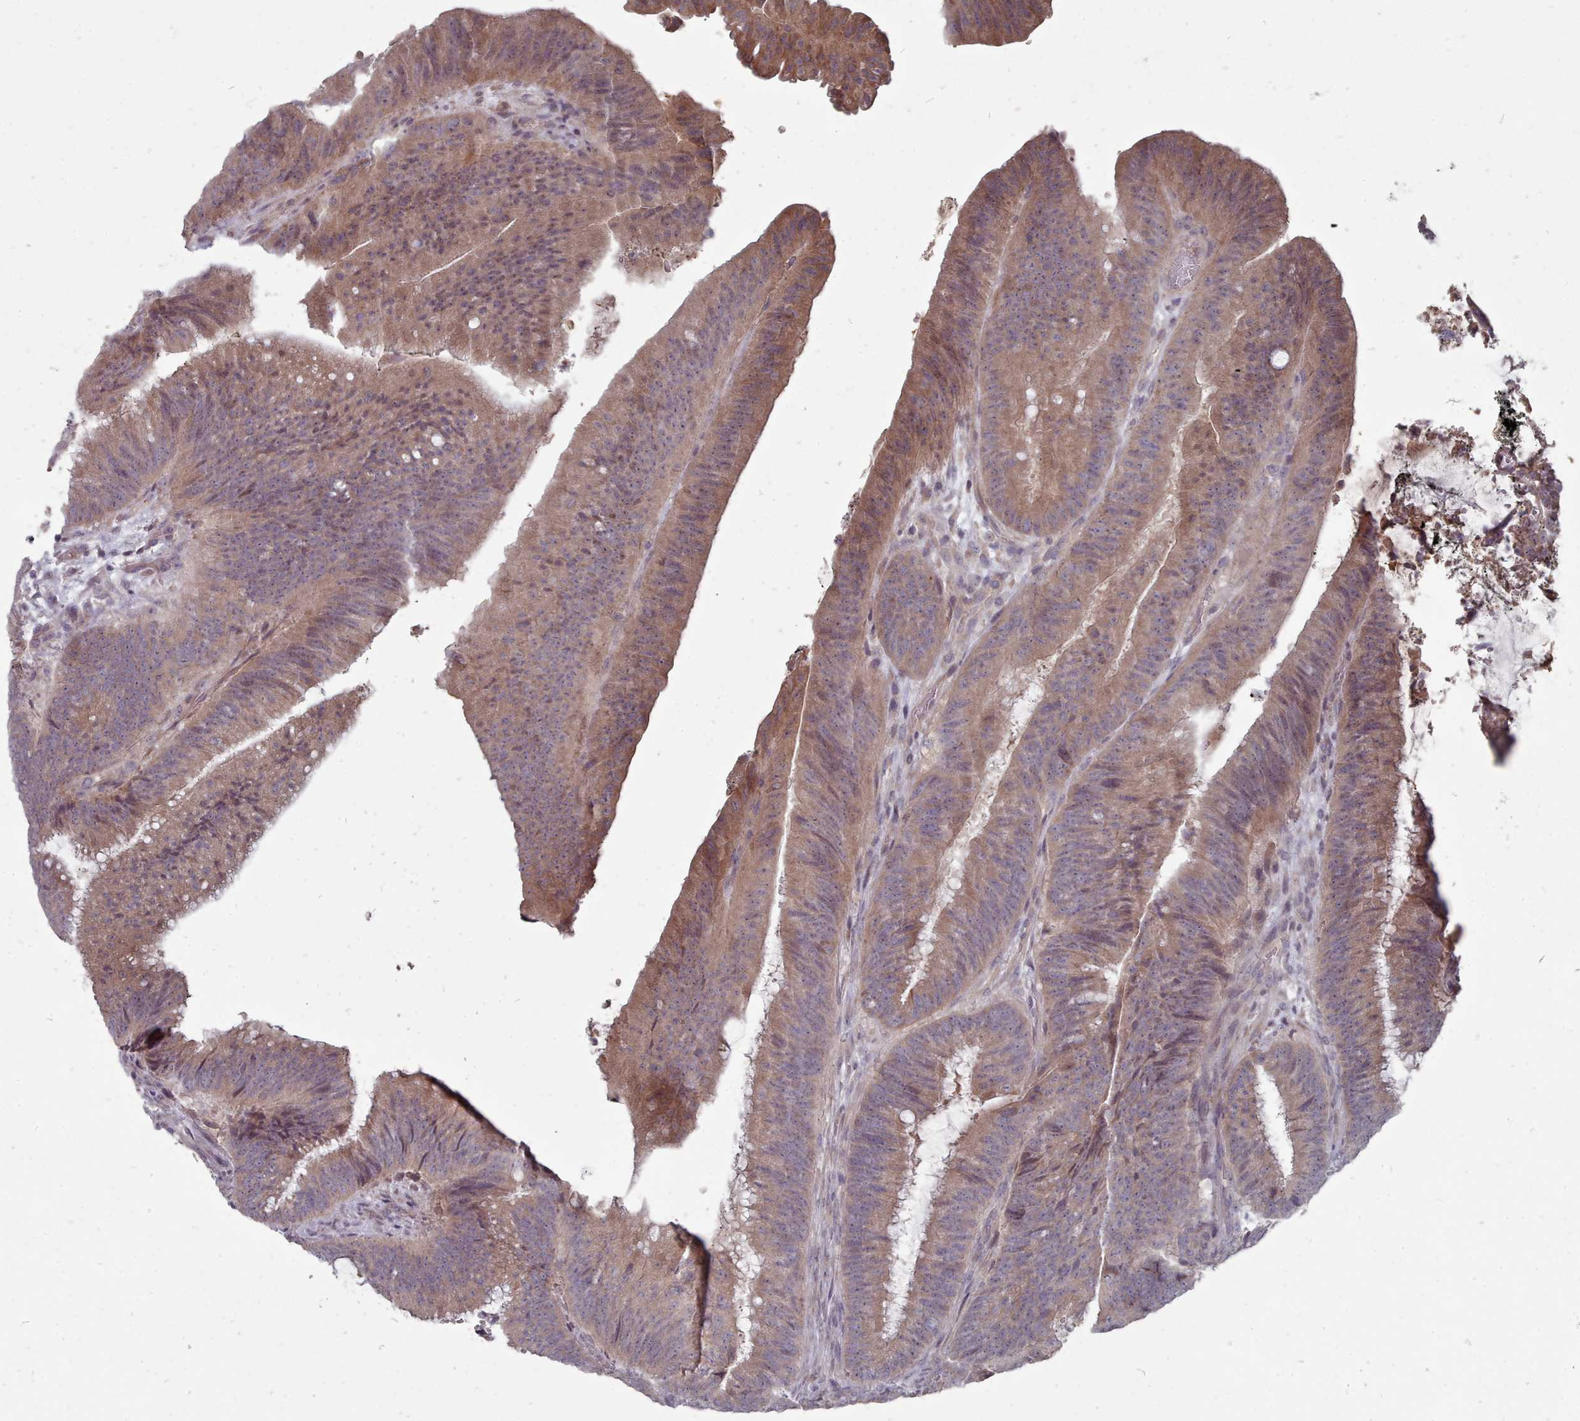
{"staining": {"intensity": "moderate", "quantity": ">75%", "location": "cytoplasmic/membranous"}, "tissue": "colorectal cancer", "cell_type": "Tumor cells", "image_type": "cancer", "snomed": [{"axis": "morphology", "description": "Adenocarcinoma, NOS"}, {"axis": "topography", "description": "Colon"}], "caption": "DAB (3,3'-diaminobenzidine) immunohistochemical staining of human colorectal cancer (adenocarcinoma) reveals moderate cytoplasmic/membranous protein expression in about >75% of tumor cells.", "gene": "ACKR3", "patient": {"sex": "female", "age": 43}}